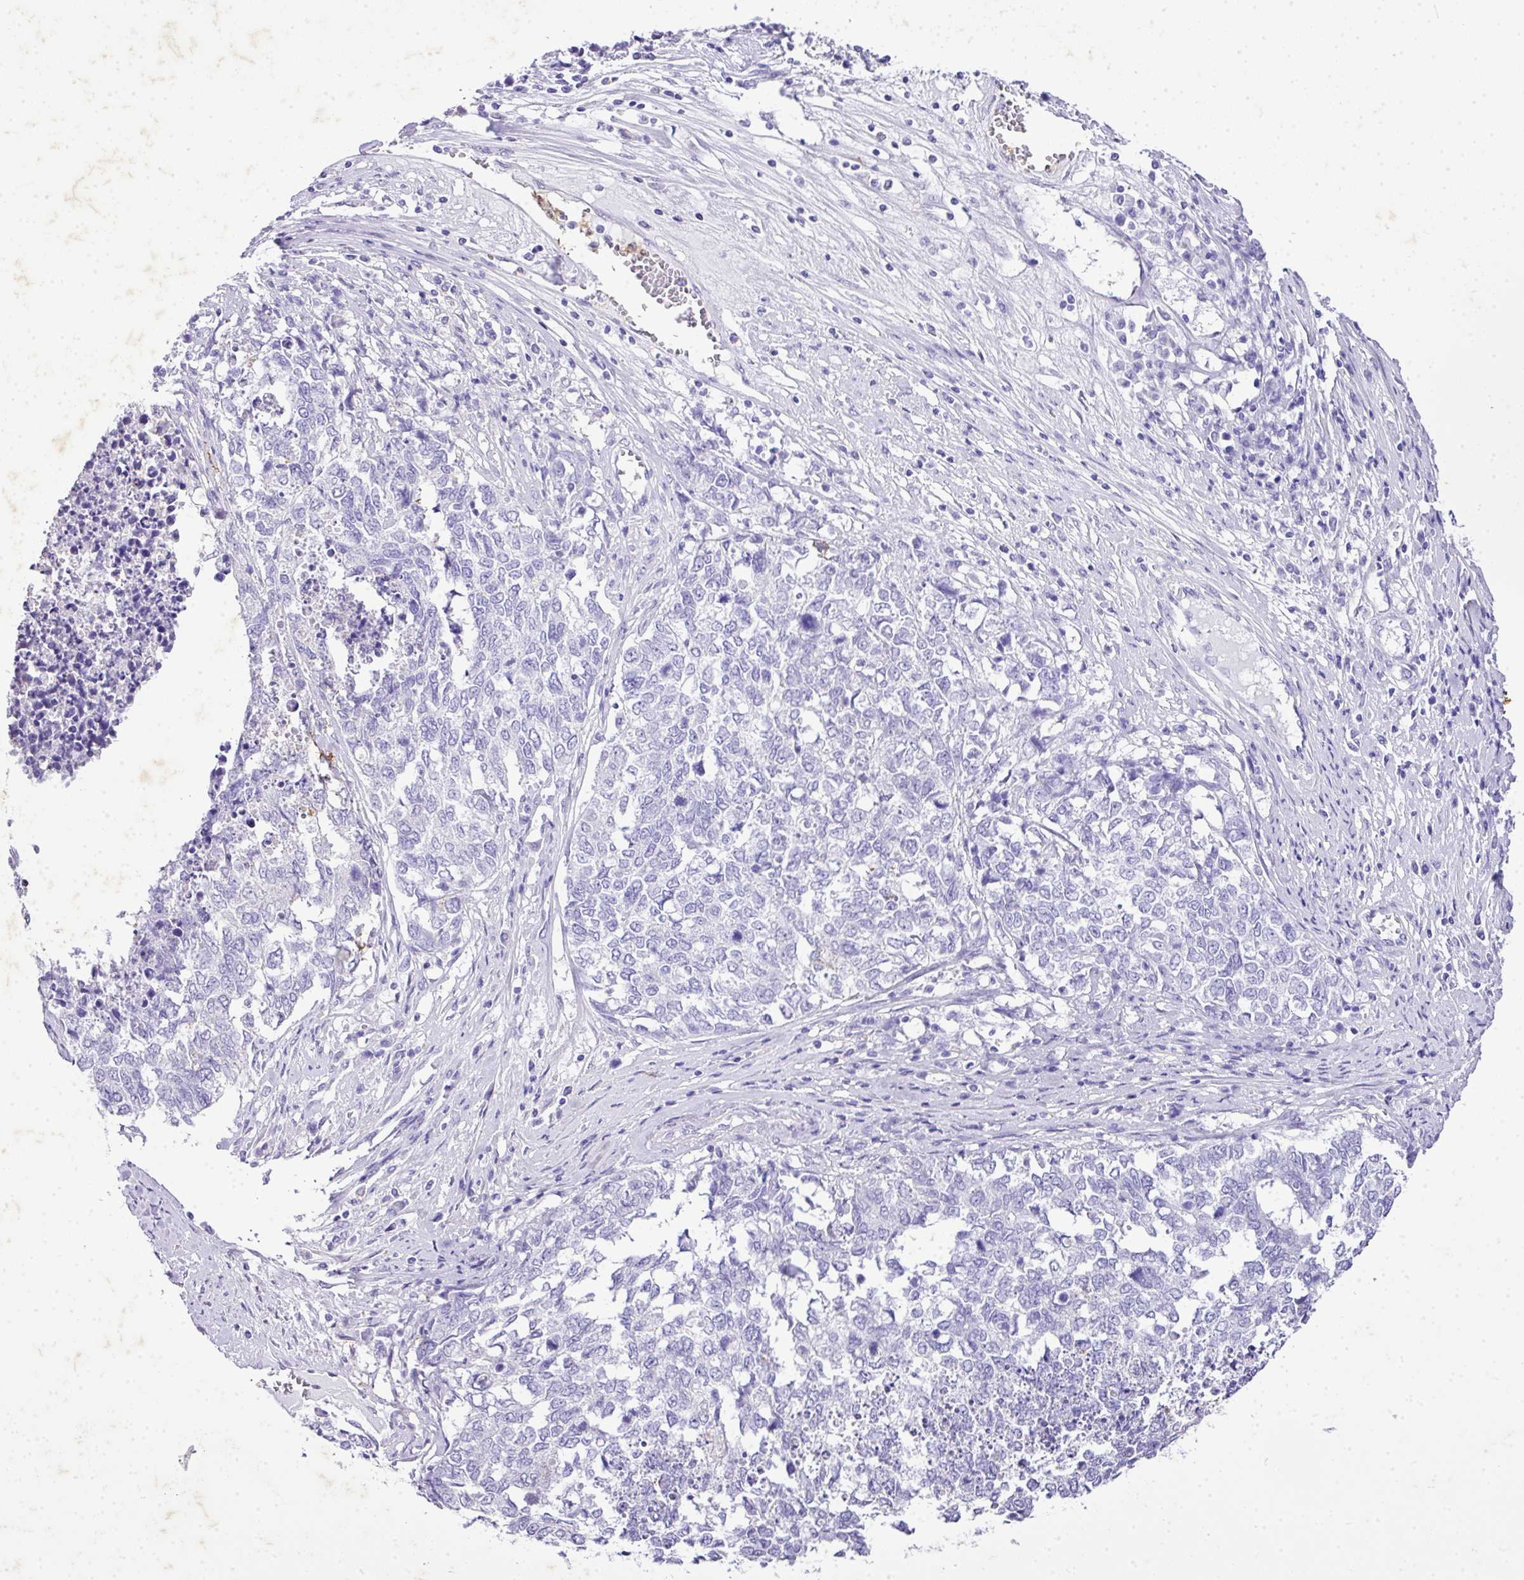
{"staining": {"intensity": "negative", "quantity": "none", "location": "none"}, "tissue": "cervical cancer", "cell_type": "Tumor cells", "image_type": "cancer", "snomed": [{"axis": "morphology", "description": "Squamous cell carcinoma, NOS"}, {"axis": "topography", "description": "Cervix"}], "caption": "A high-resolution photomicrograph shows immunohistochemistry staining of cervical squamous cell carcinoma, which shows no significant staining in tumor cells.", "gene": "KCNJ11", "patient": {"sex": "female", "age": 63}}